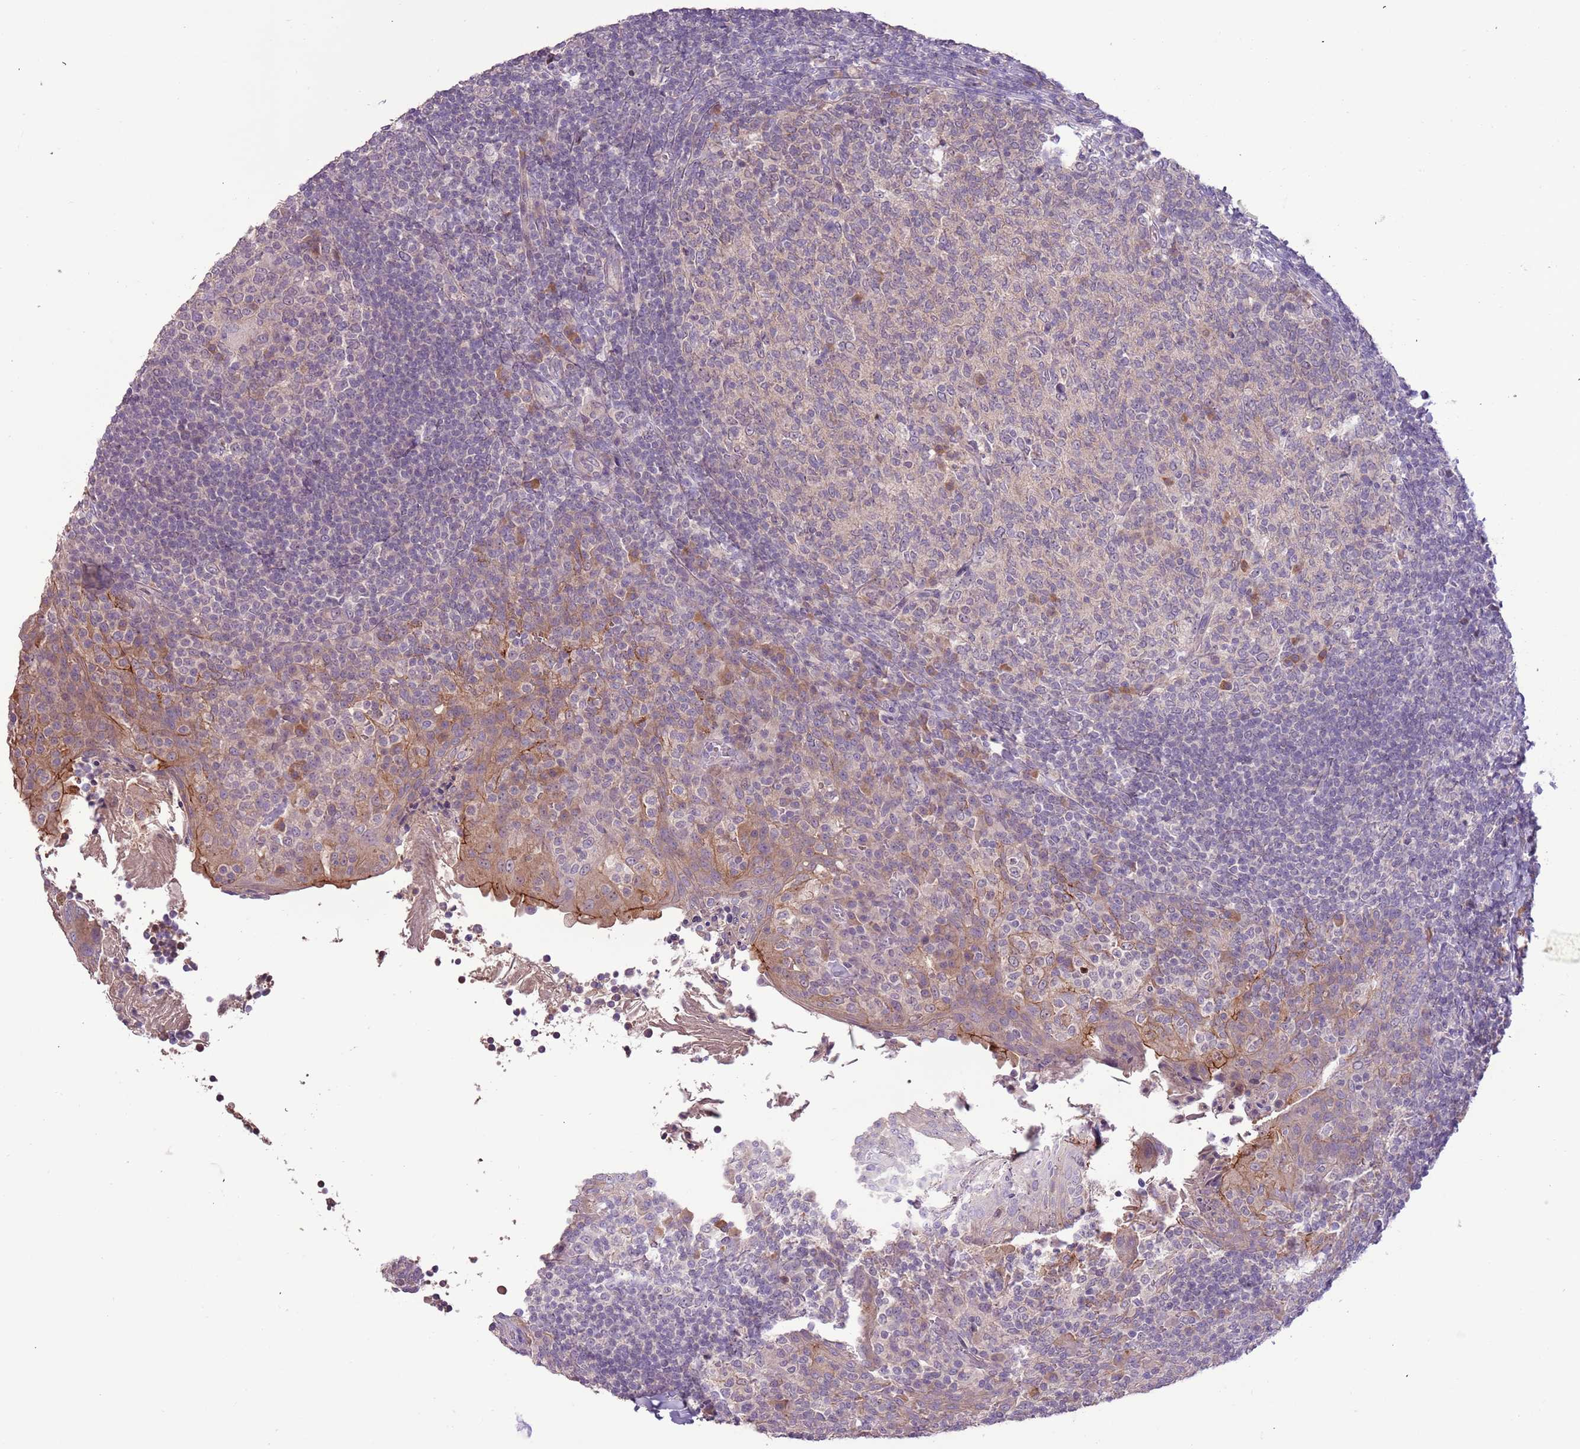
{"staining": {"intensity": "weak", "quantity": "<25%", "location": "cytoplasmic/membranous"}, "tissue": "tonsil", "cell_type": "Germinal center cells", "image_type": "normal", "snomed": [{"axis": "morphology", "description": "Normal tissue, NOS"}, {"axis": "topography", "description": "Tonsil"}], "caption": "This is an immunohistochemistry photomicrograph of unremarkable human tonsil. There is no staining in germinal center cells.", "gene": "SHROOM3", "patient": {"sex": "female", "age": 10}}